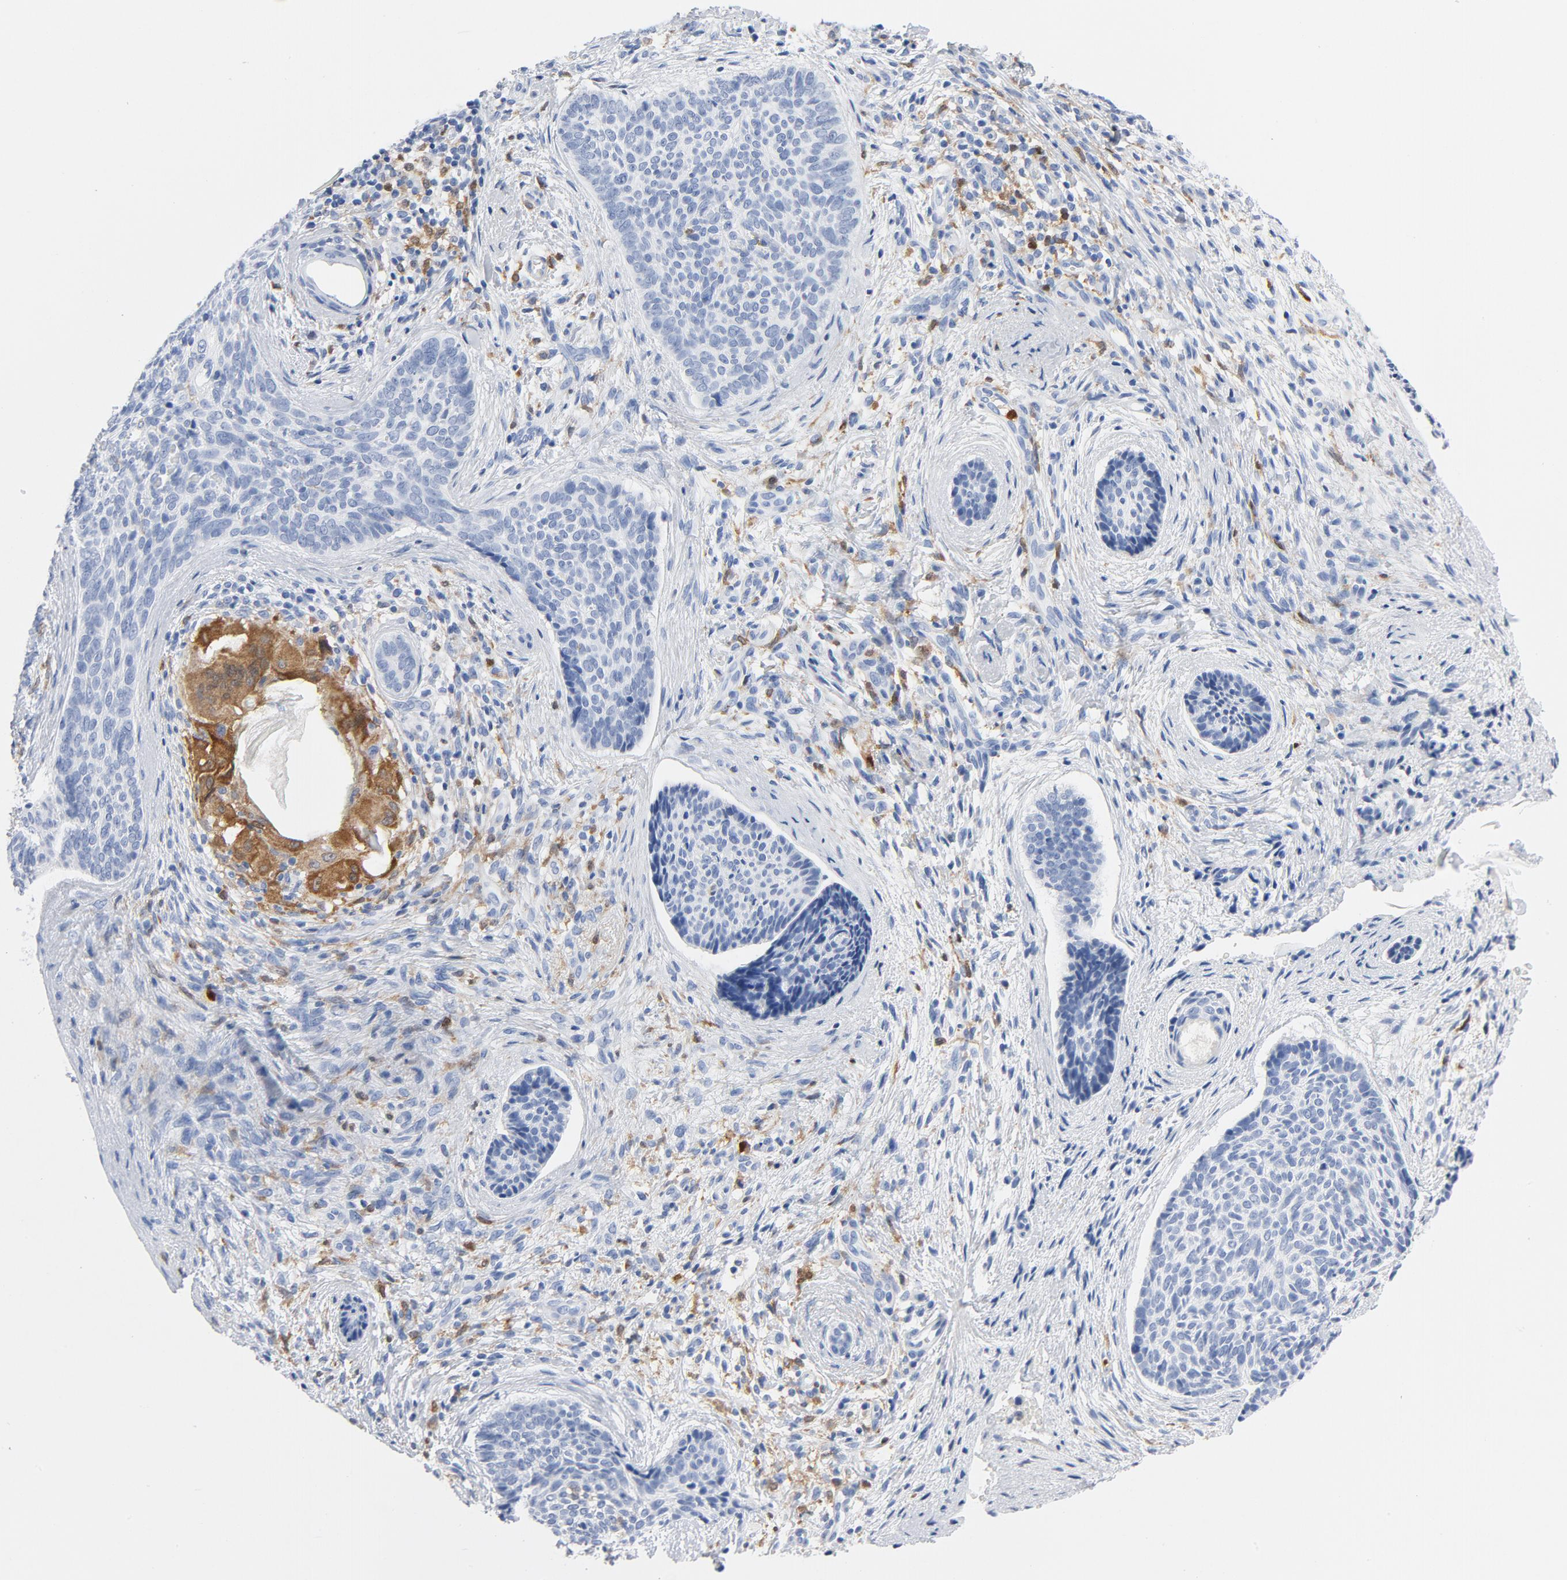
{"staining": {"intensity": "negative", "quantity": "none", "location": "none"}, "tissue": "skin cancer", "cell_type": "Tumor cells", "image_type": "cancer", "snomed": [{"axis": "morphology", "description": "Normal tissue, NOS"}, {"axis": "morphology", "description": "Basal cell carcinoma"}, {"axis": "topography", "description": "Skin"}], "caption": "There is no significant staining in tumor cells of basal cell carcinoma (skin). (DAB (3,3'-diaminobenzidine) immunohistochemistry, high magnification).", "gene": "NCF1", "patient": {"sex": "female", "age": 57}}